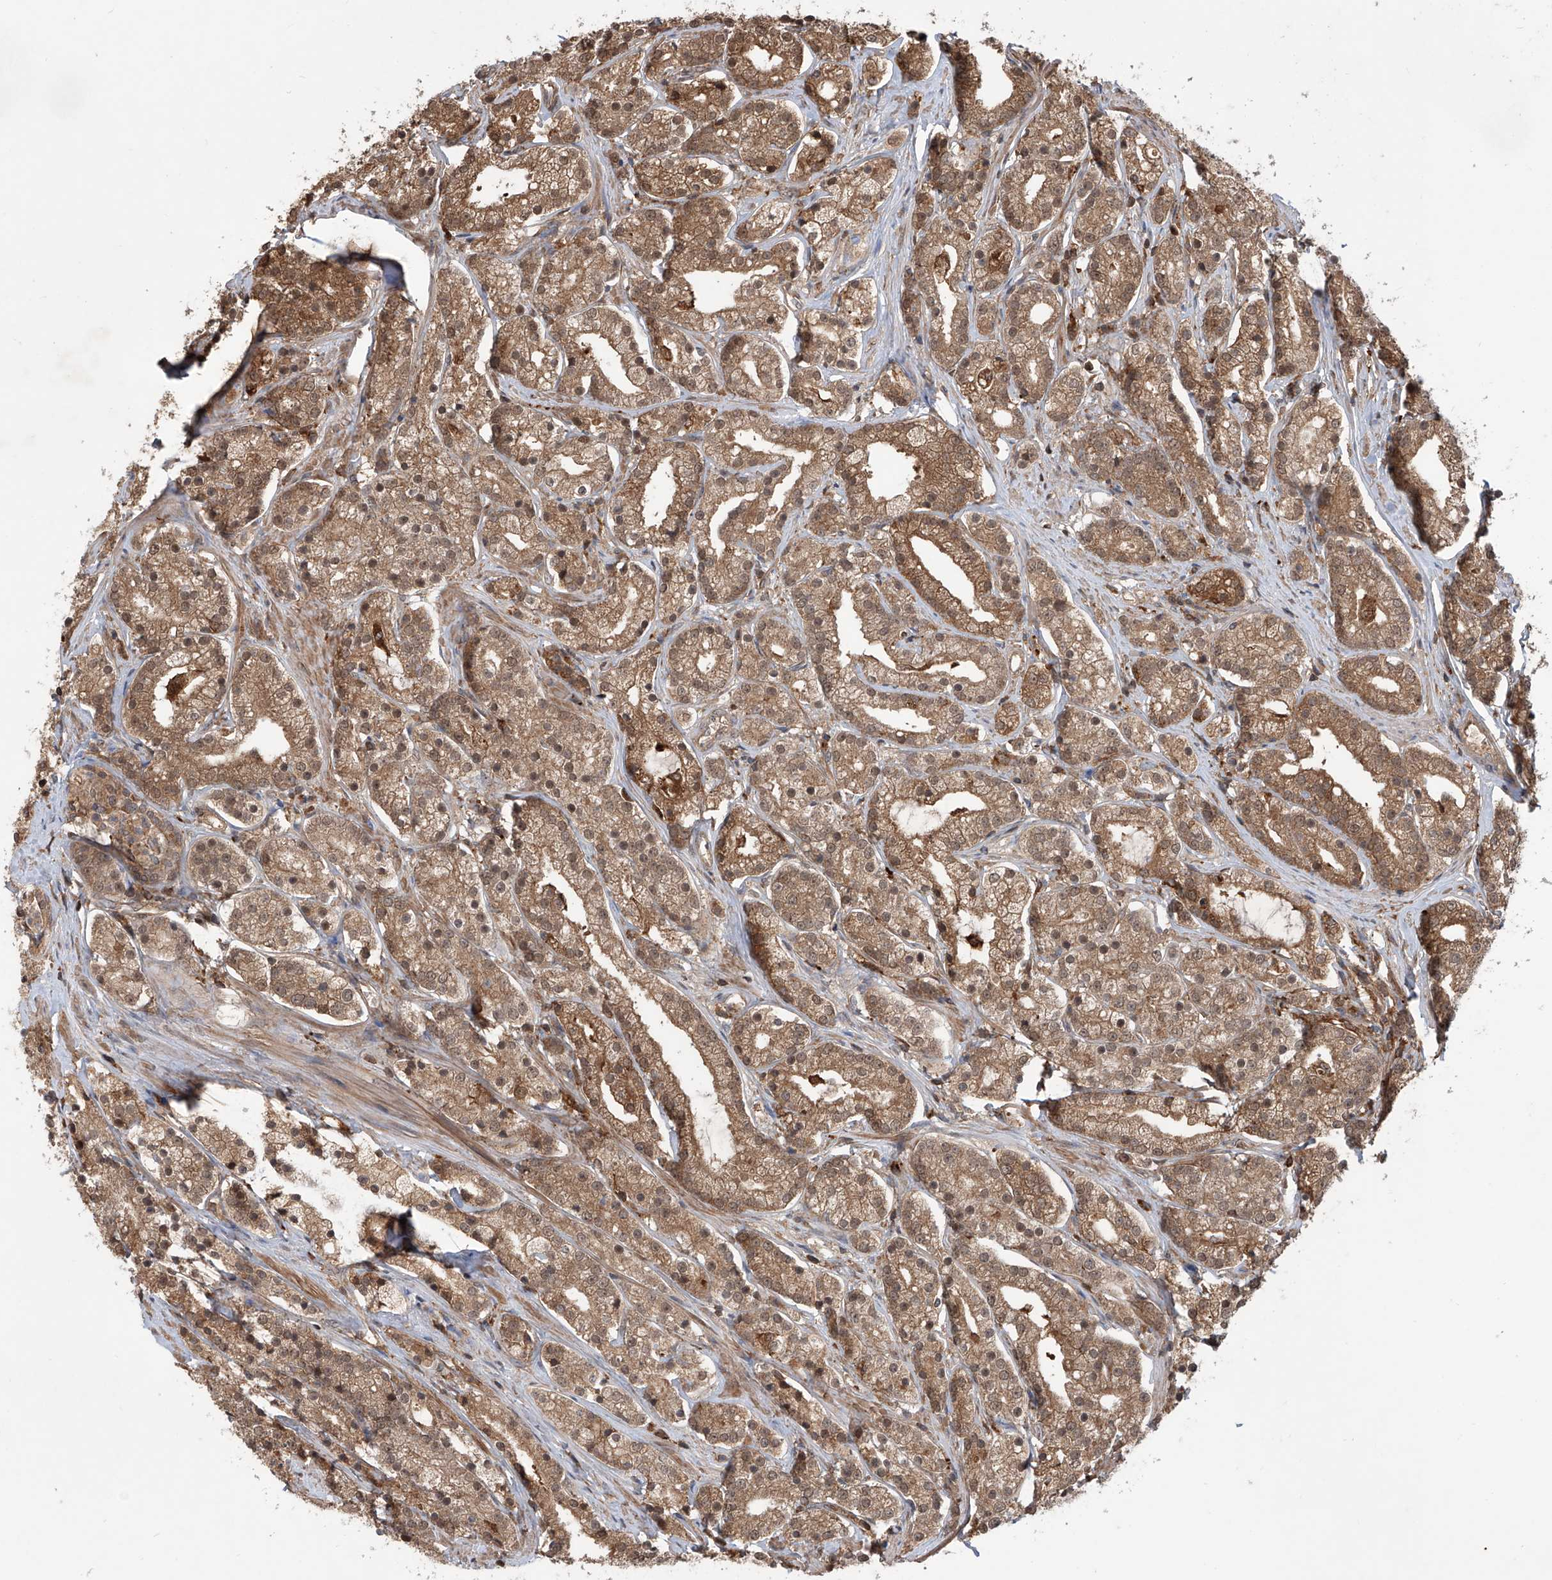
{"staining": {"intensity": "moderate", "quantity": ">75%", "location": "cytoplasmic/membranous,nuclear"}, "tissue": "prostate cancer", "cell_type": "Tumor cells", "image_type": "cancer", "snomed": [{"axis": "morphology", "description": "Adenocarcinoma, High grade"}, {"axis": "topography", "description": "Prostate"}], "caption": "DAB immunohistochemical staining of prostate cancer (high-grade adenocarcinoma) reveals moderate cytoplasmic/membranous and nuclear protein staining in approximately >75% of tumor cells. The staining is performed using DAB brown chromogen to label protein expression. The nuclei are counter-stained blue using hematoxylin.", "gene": "HOXC8", "patient": {"sex": "male", "age": 69}}